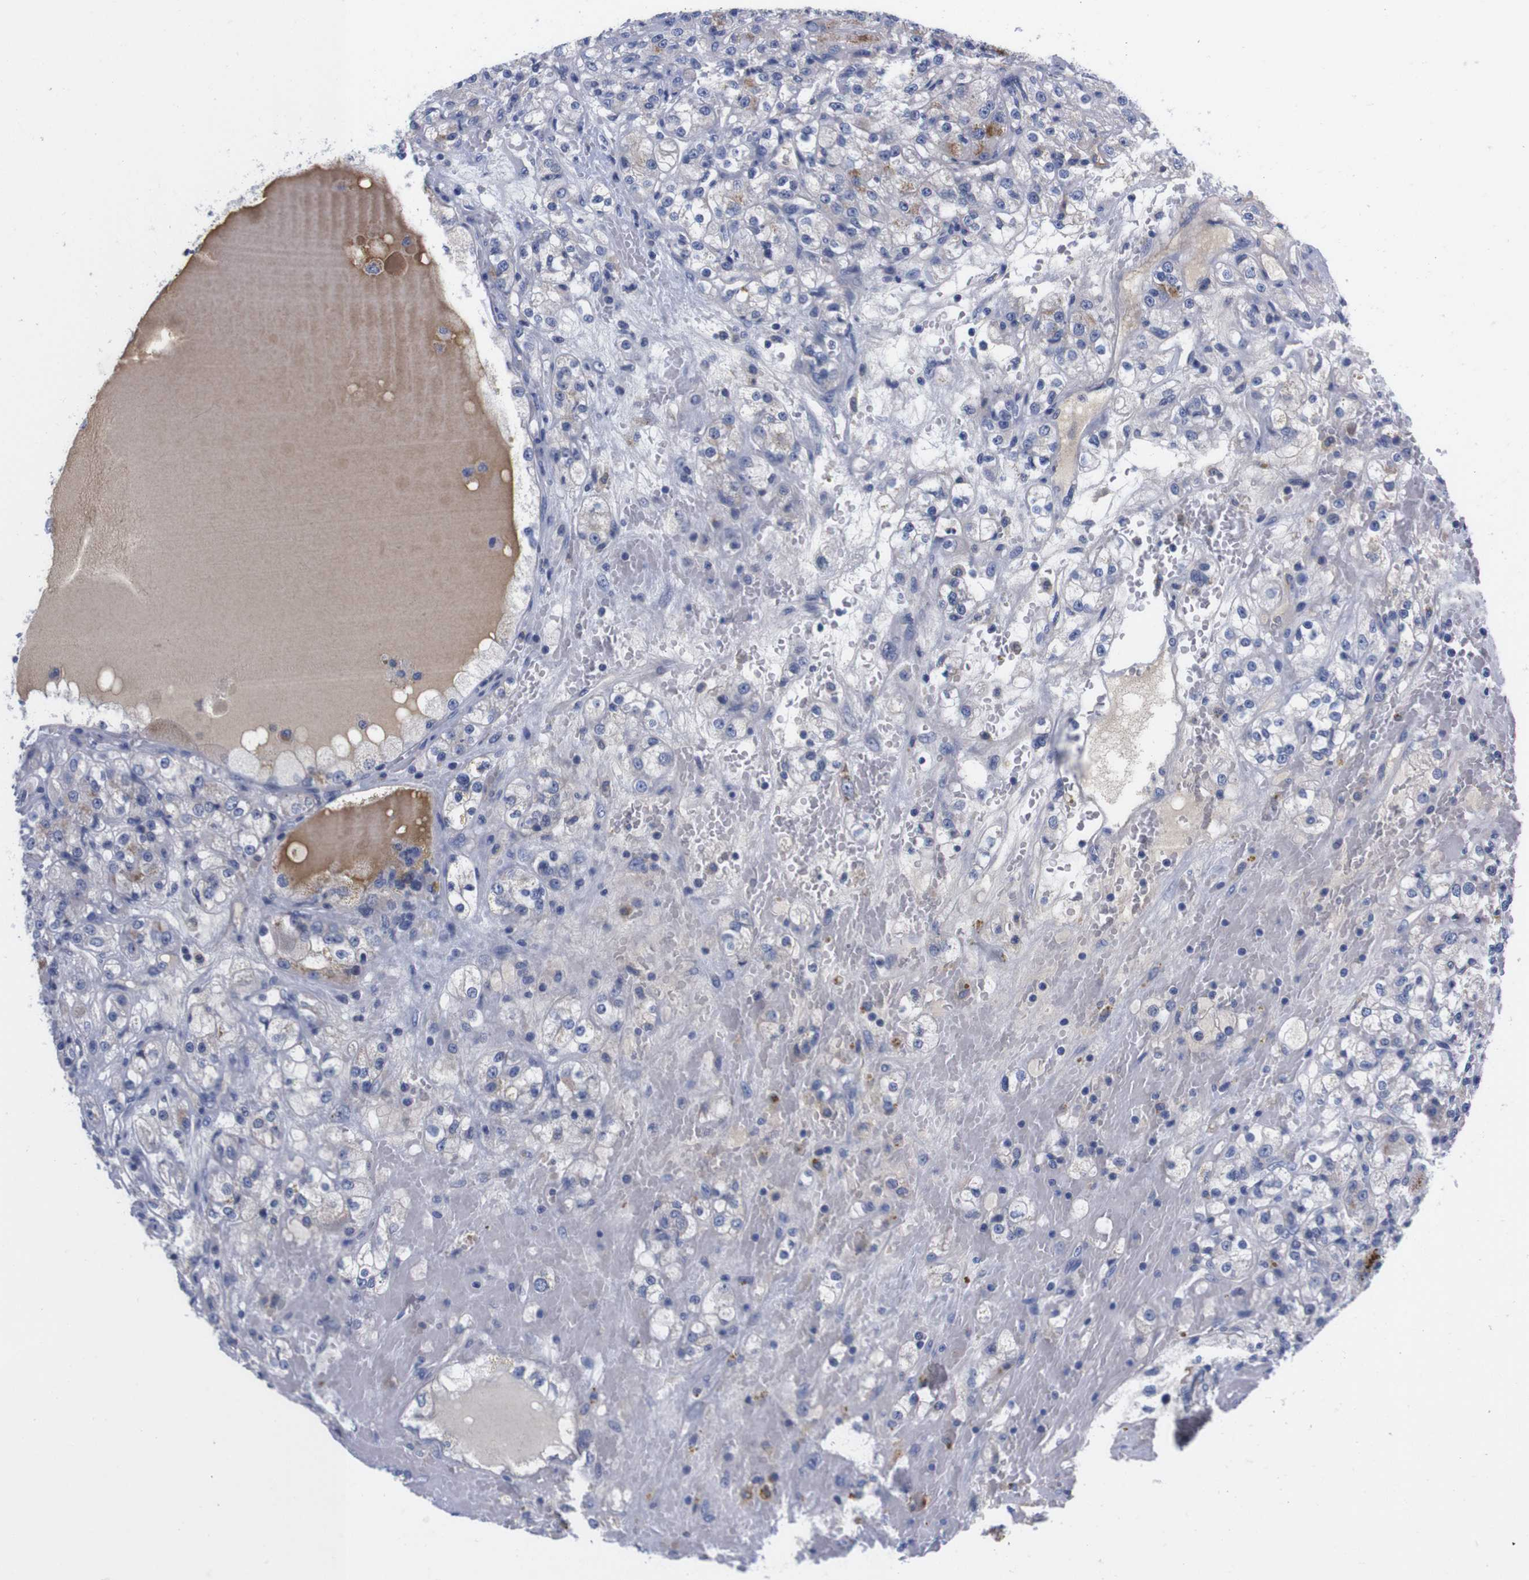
{"staining": {"intensity": "weak", "quantity": "<25%", "location": "cytoplasmic/membranous"}, "tissue": "renal cancer", "cell_type": "Tumor cells", "image_type": "cancer", "snomed": [{"axis": "morphology", "description": "Normal tissue, NOS"}, {"axis": "morphology", "description": "Adenocarcinoma, NOS"}, {"axis": "topography", "description": "Kidney"}], "caption": "DAB immunohistochemical staining of human adenocarcinoma (renal) exhibits no significant positivity in tumor cells.", "gene": "FAM210A", "patient": {"sex": "male", "age": 61}}